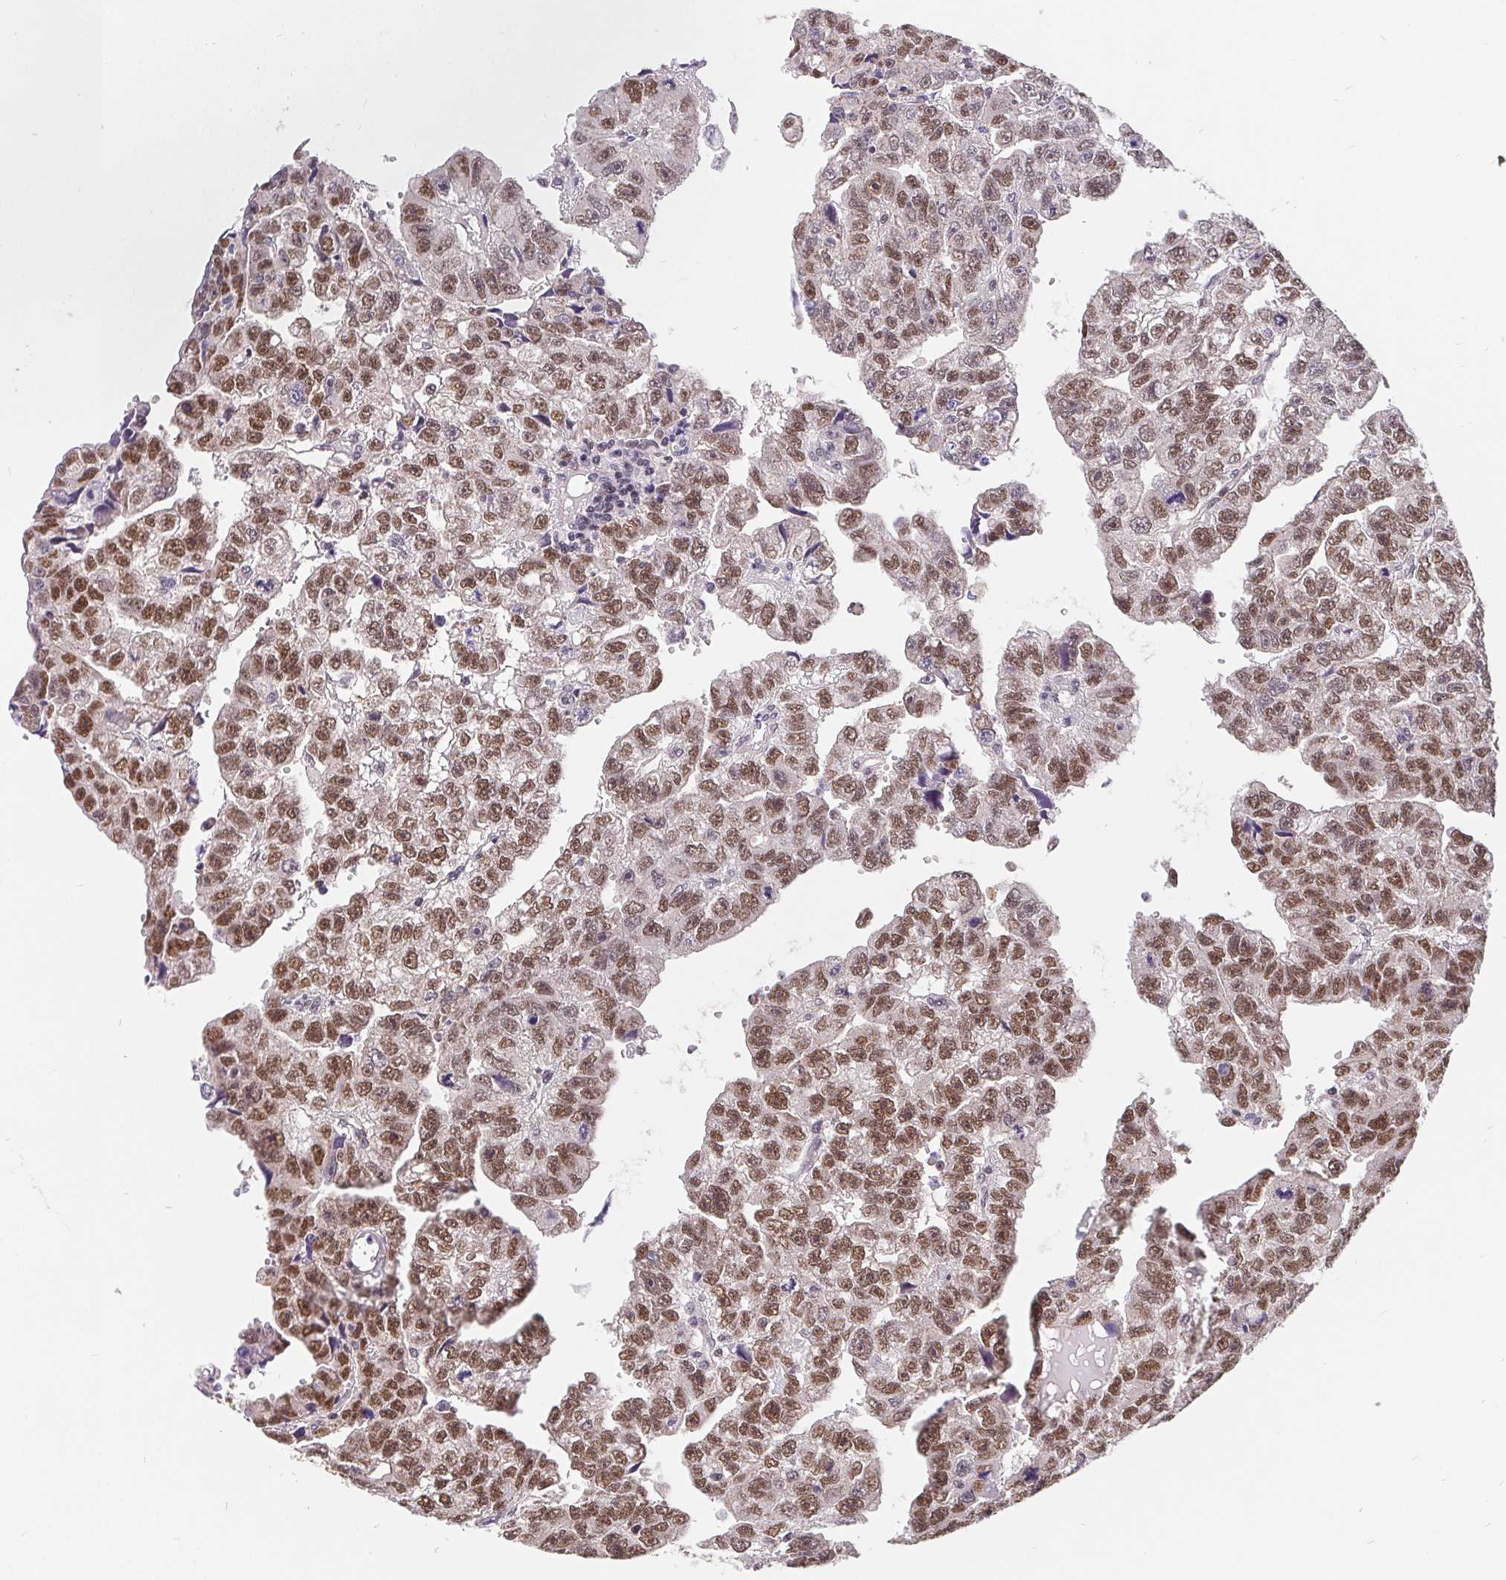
{"staining": {"intensity": "moderate", "quantity": "25%-75%", "location": "nuclear"}, "tissue": "testis cancer", "cell_type": "Tumor cells", "image_type": "cancer", "snomed": [{"axis": "morphology", "description": "Carcinoma, Embryonal, NOS"}, {"axis": "topography", "description": "Testis"}], "caption": "The image shows immunohistochemical staining of embryonal carcinoma (testis). There is moderate nuclear staining is seen in about 25%-75% of tumor cells.", "gene": "POU2F1", "patient": {"sex": "male", "age": 20}}